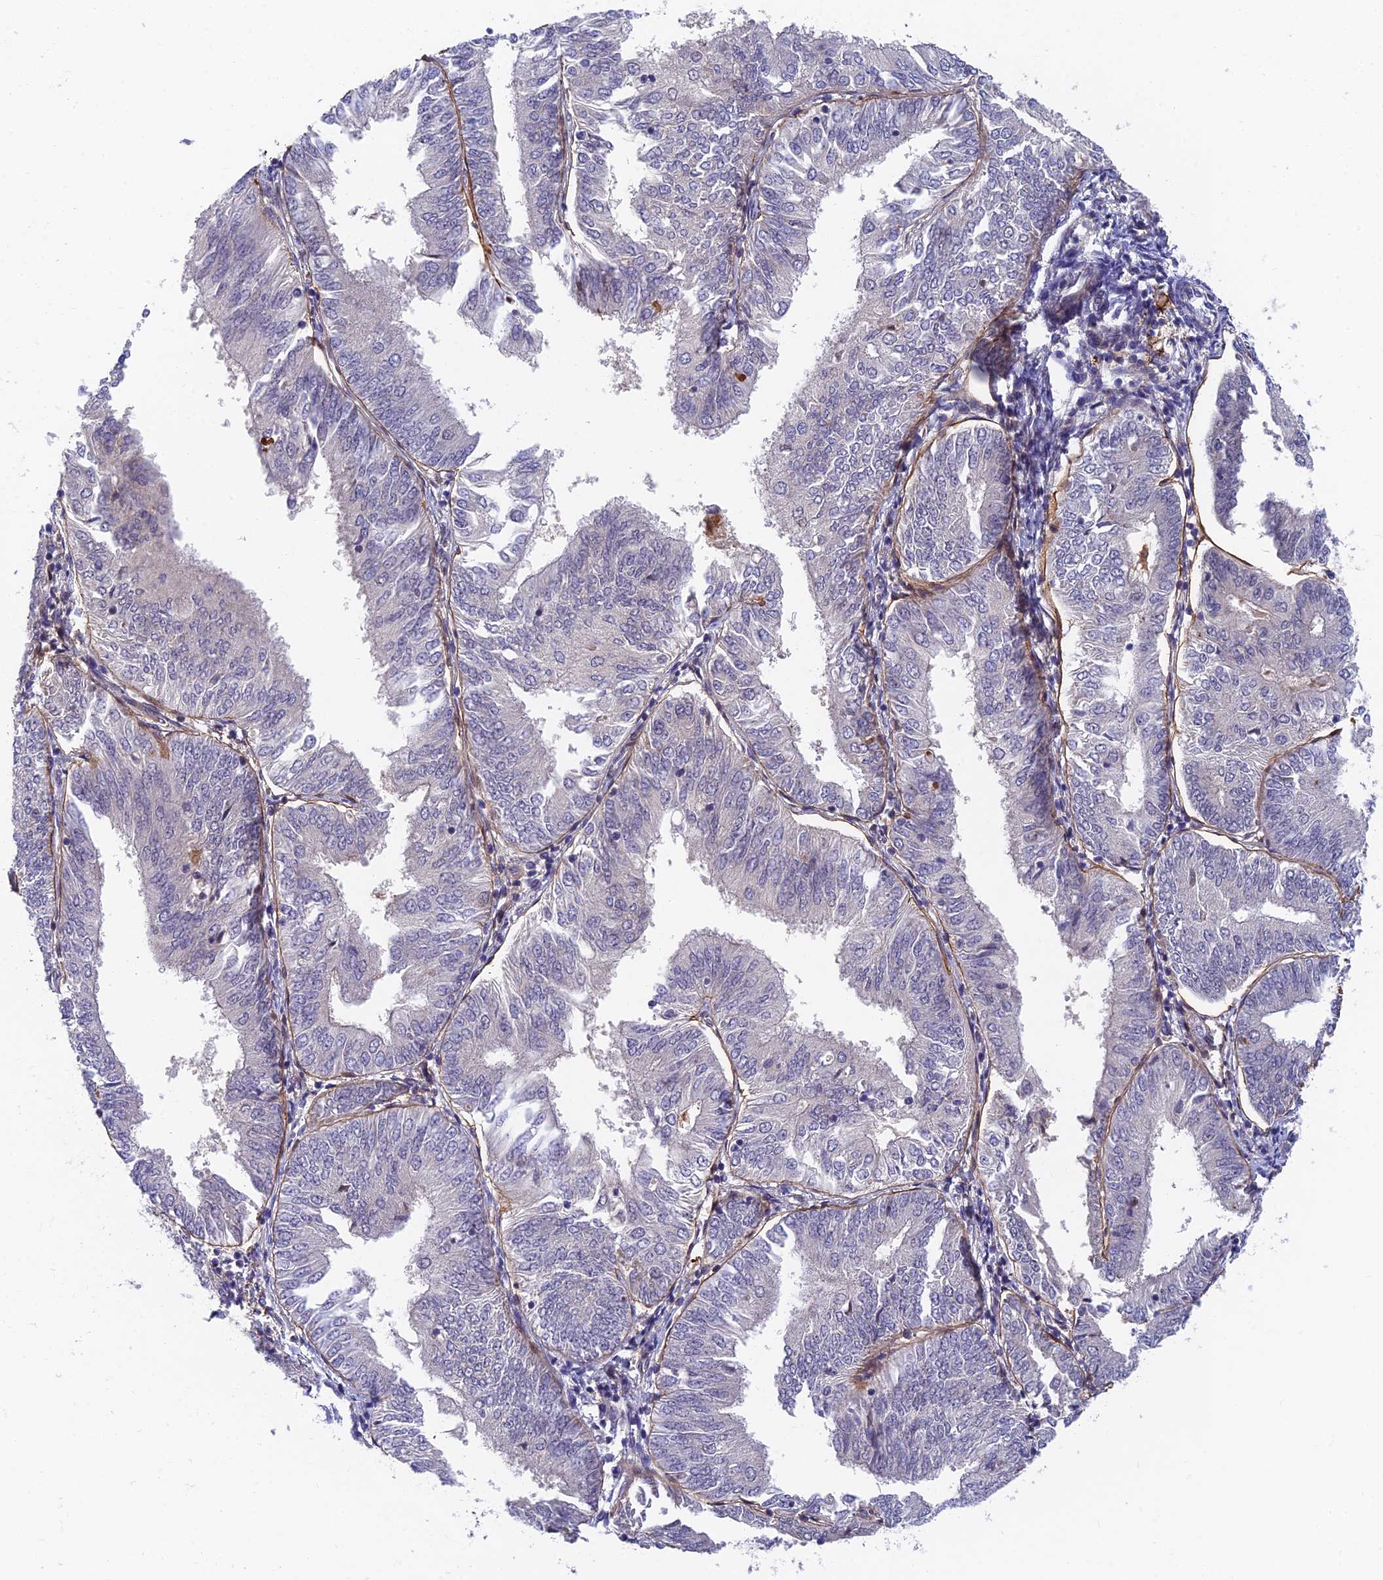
{"staining": {"intensity": "negative", "quantity": "none", "location": "none"}, "tissue": "endometrial cancer", "cell_type": "Tumor cells", "image_type": "cancer", "snomed": [{"axis": "morphology", "description": "Adenocarcinoma, NOS"}, {"axis": "topography", "description": "Endometrium"}], "caption": "Endometrial adenocarcinoma was stained to show a protein in brown. There is no significant expression in tumor cells.", "gene": "NSMCE1", "patient": {"sex": "female", "age": 58}}